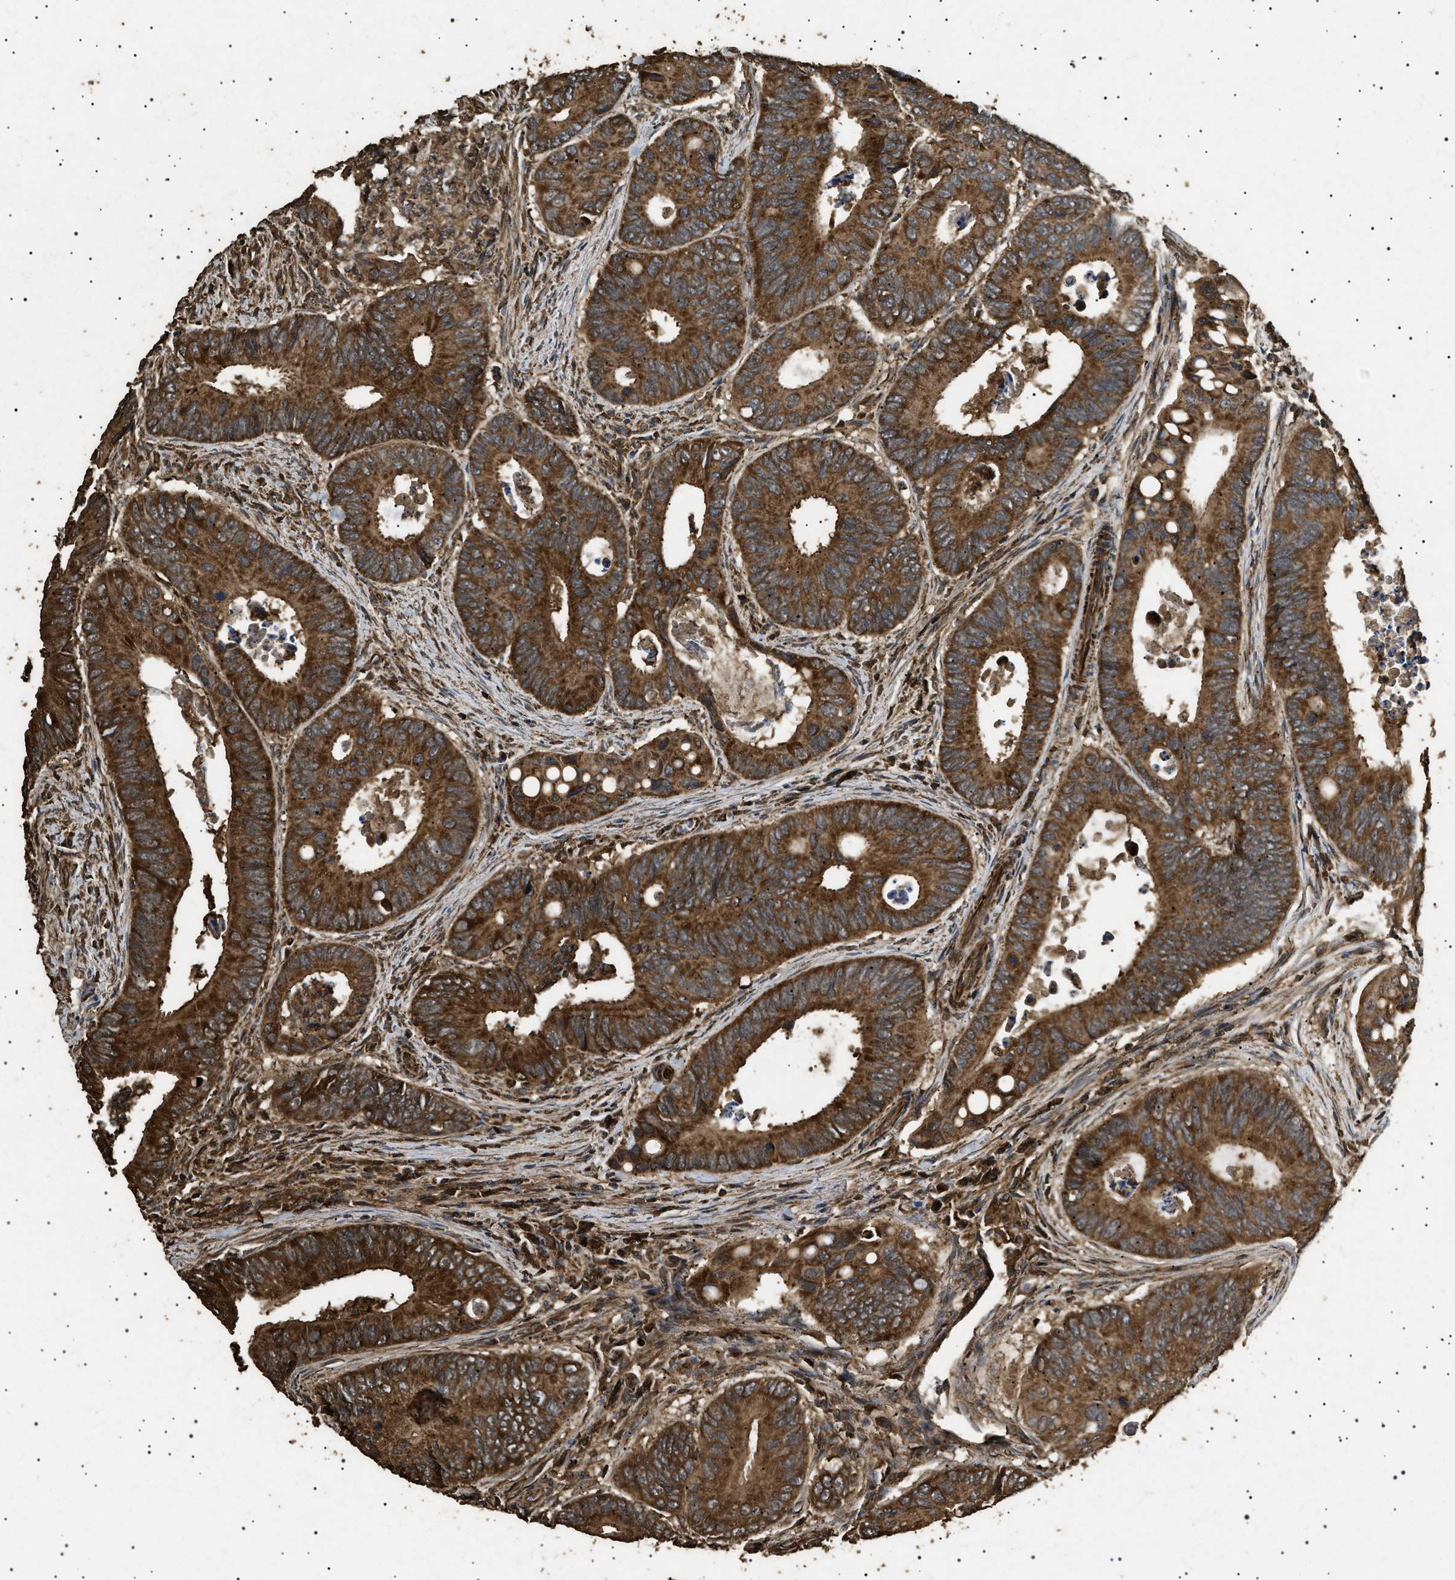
{"staining": {"intensity": "strong", "quantity": ">75%", "location": "cytoplasmic/membranous"}, "tissue": "colorectal cancer", "cell_type": "Tumor cells", "image_type": "cancer", "snomed": [{"axis": "morphology", "description": "Inflammation, NOS"}, {"axis": "morphology", "description": "Adenocarcinoma, NOS"}, {"axis": "topography", "description": "Colon"}], "caption": "The micrograph demonstrates staining of colorectal cancer (adenocarcinoma), revealing strong cytoplasmic/membranous protein staining (brown color) within tumor cells. (DAB IHC, brown staining for protein, blue staining for nuclei).", "gene": "CYRIA", "patient": {"sex": "male", "age": 72}}